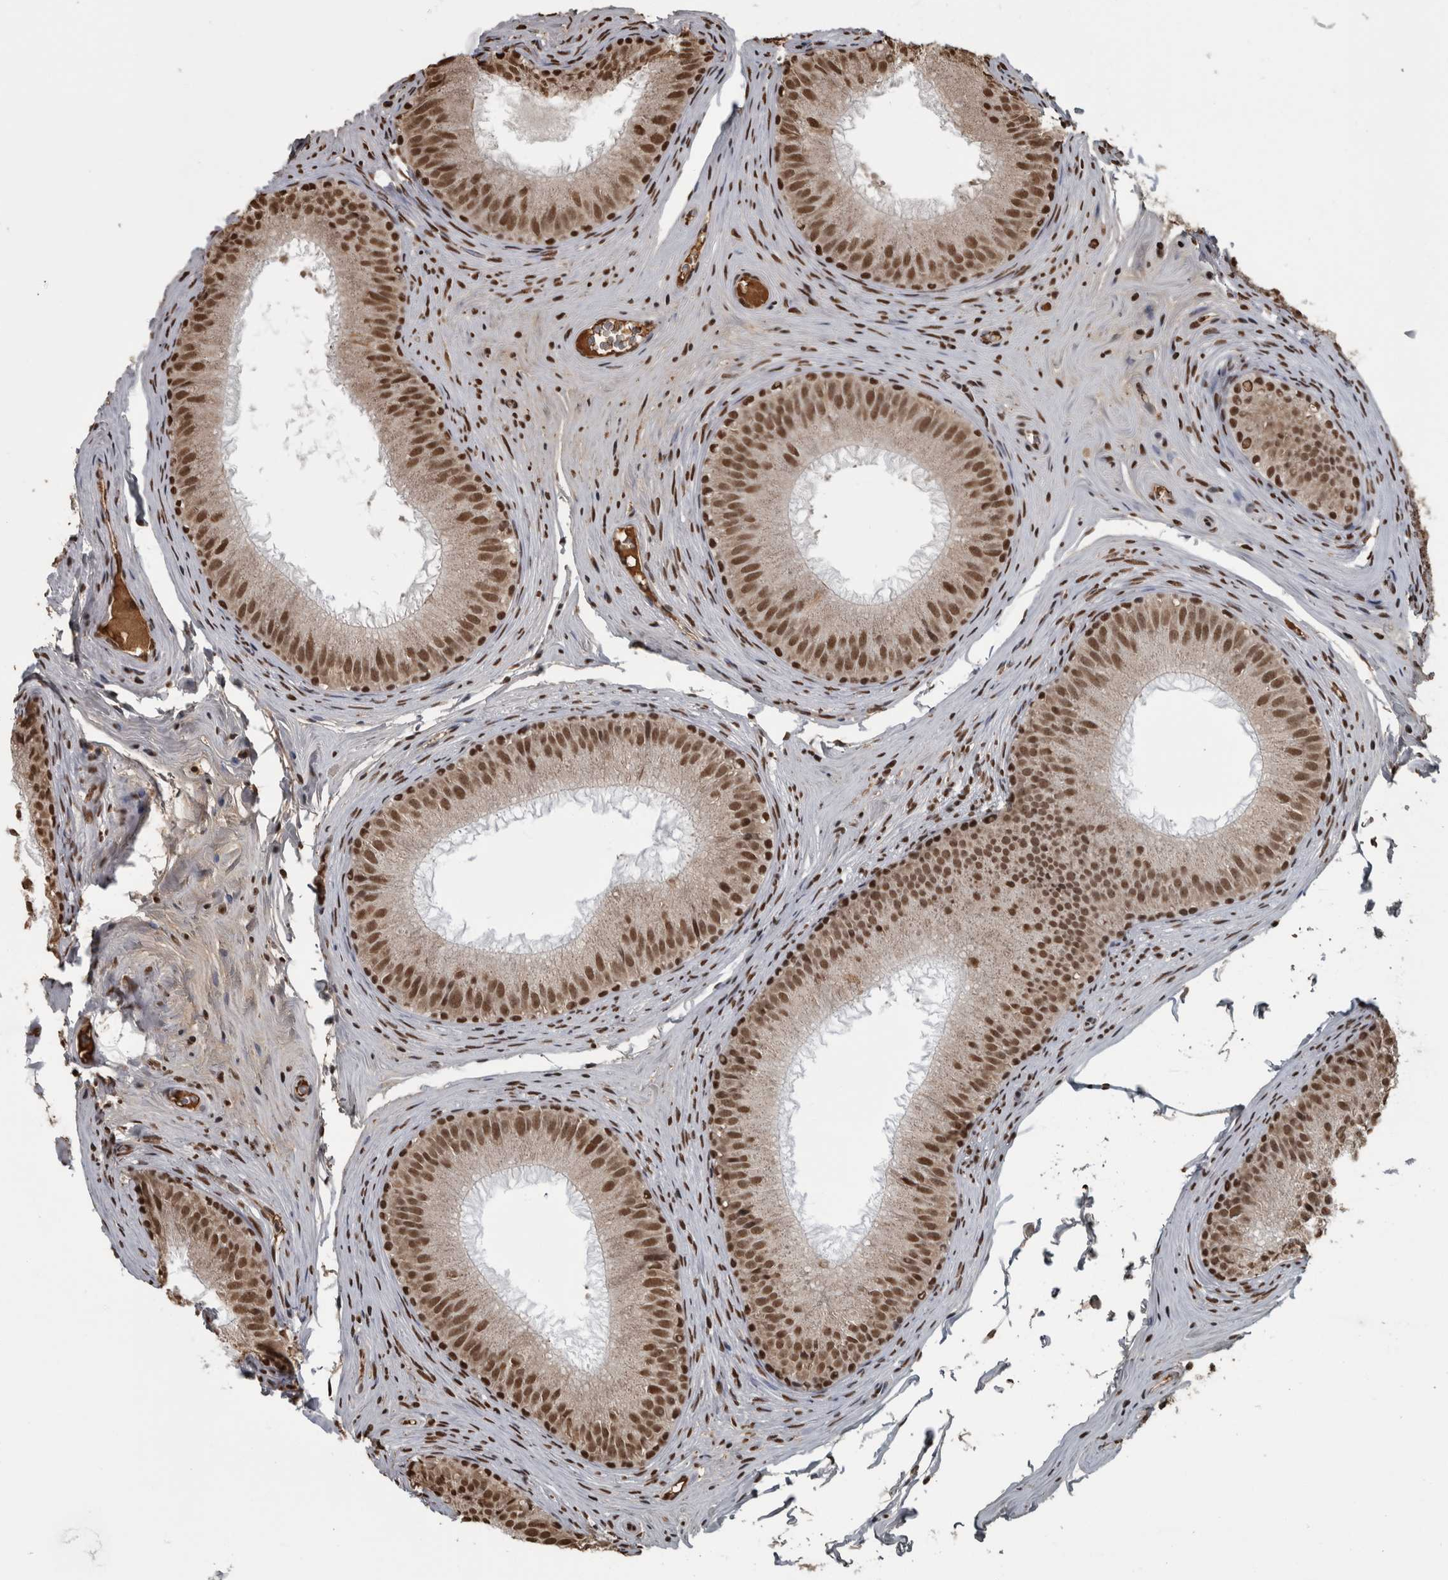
{"staining": {"intensity": "strong", "quantity": ">75%", "location": "nuclear"}, "tissue": "epididymis", "cell_type": "Glandular cells", "image_type": "normal", "snomed": [{"axis": "morphology", "description": "Normal tissue, NOS"}, {"axis": "topography", "description": "Epididymis"}], "caption": "The image reveals a brown stain indicating the presence of a protein in the nuclear of glandular cells in epididymis.", "gene": "TGS1", "patient": {"sex": "male", "age": 32}}